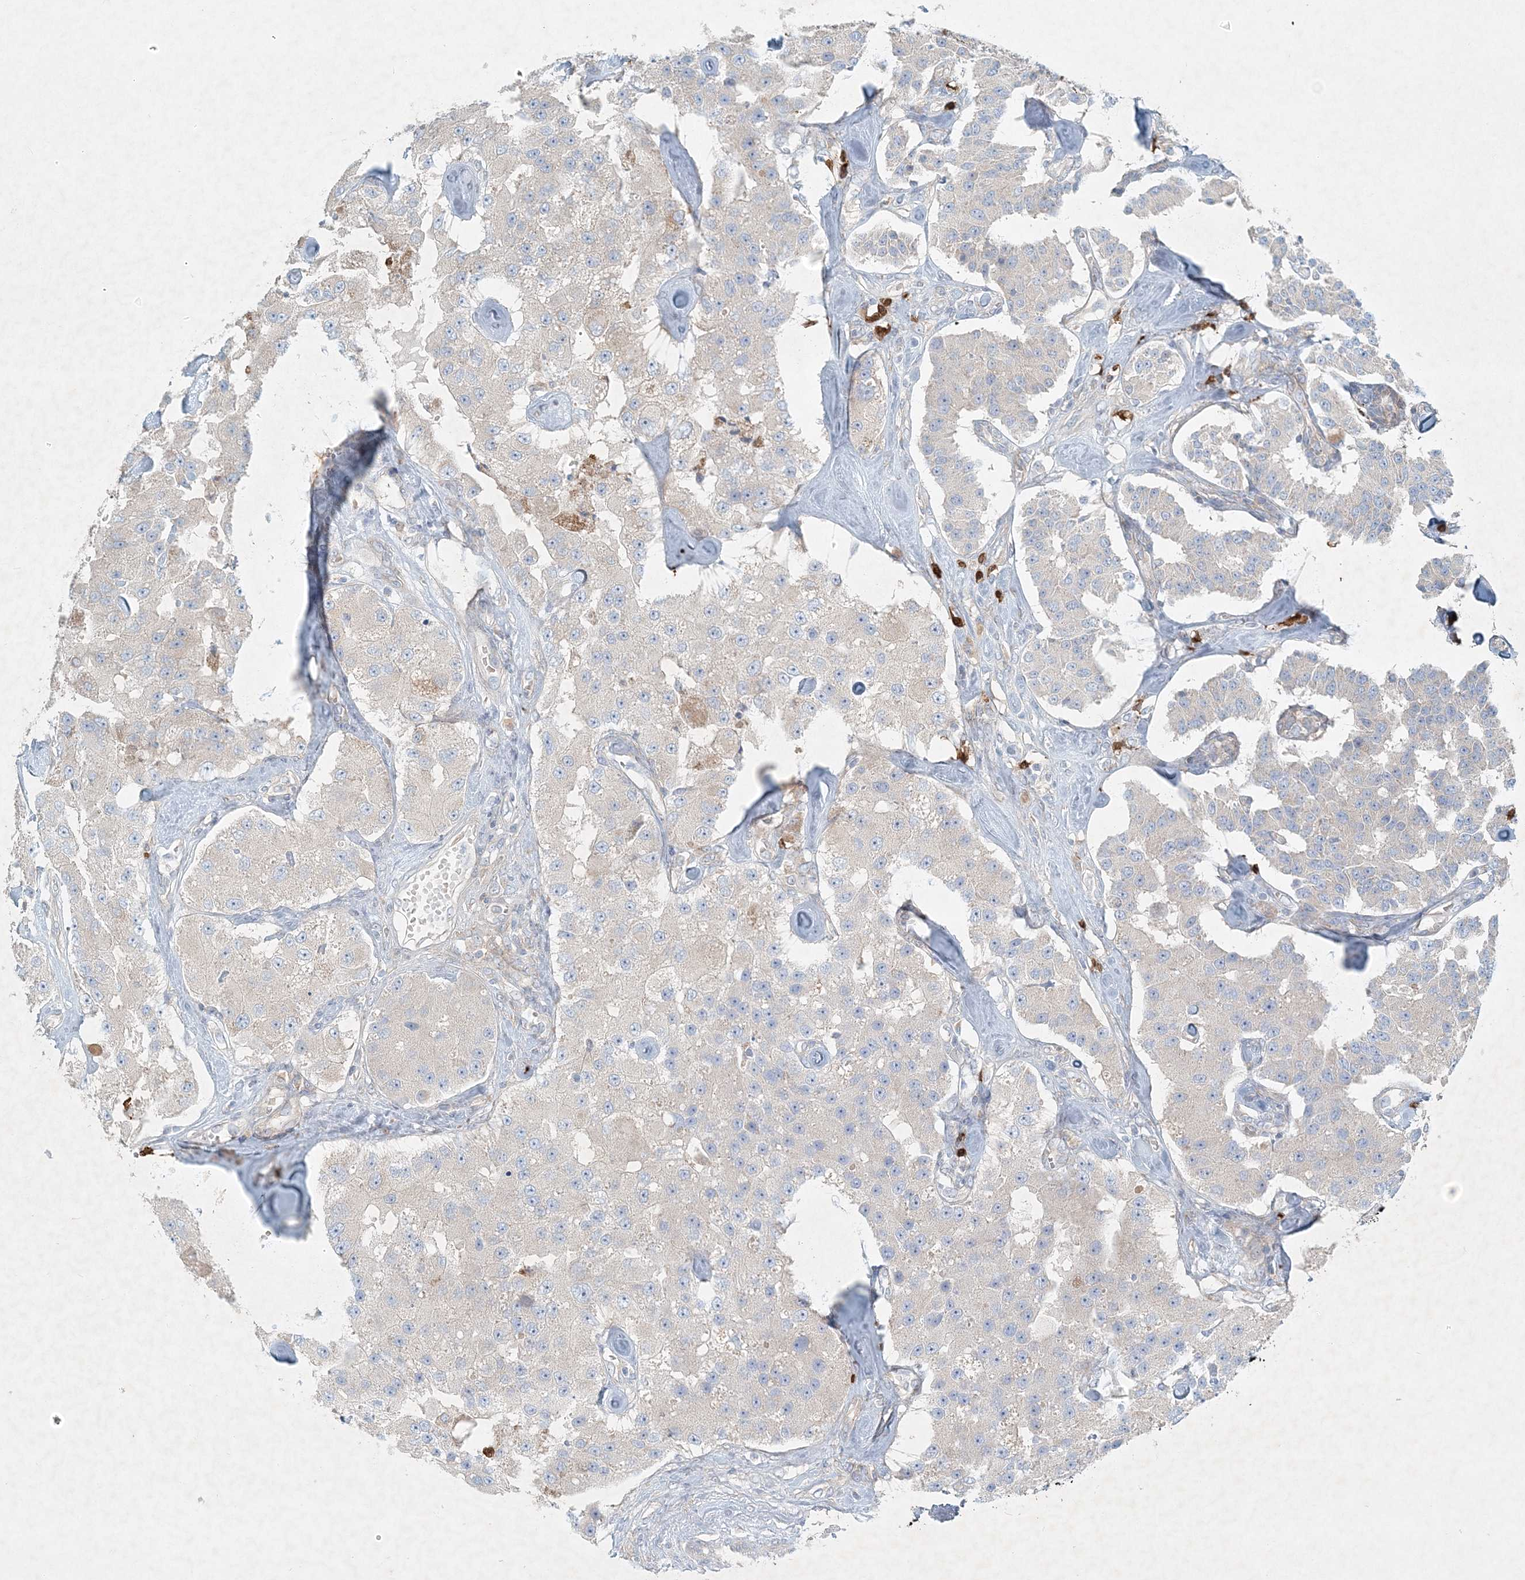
{"staining": {"intensity": "weak", "quantity": "<25%", "location": "cytoplasmic/membranous"}, "tissue": "carcinoid", "cell_type": "Tumor cells", "image_type": "cancer", "snomed": [{"axis": "morphology", "description": "Carcinoid, malignant, NOS"}, {"axis": "topography", "description": "Pancreas"}], "caption": "Human carcinoid (malignant) stained for a protein using IHC demonstrates no positivity in tumor cells.", "gene": "STK11IP", "patient": {"sex": "male", "age": 41}}